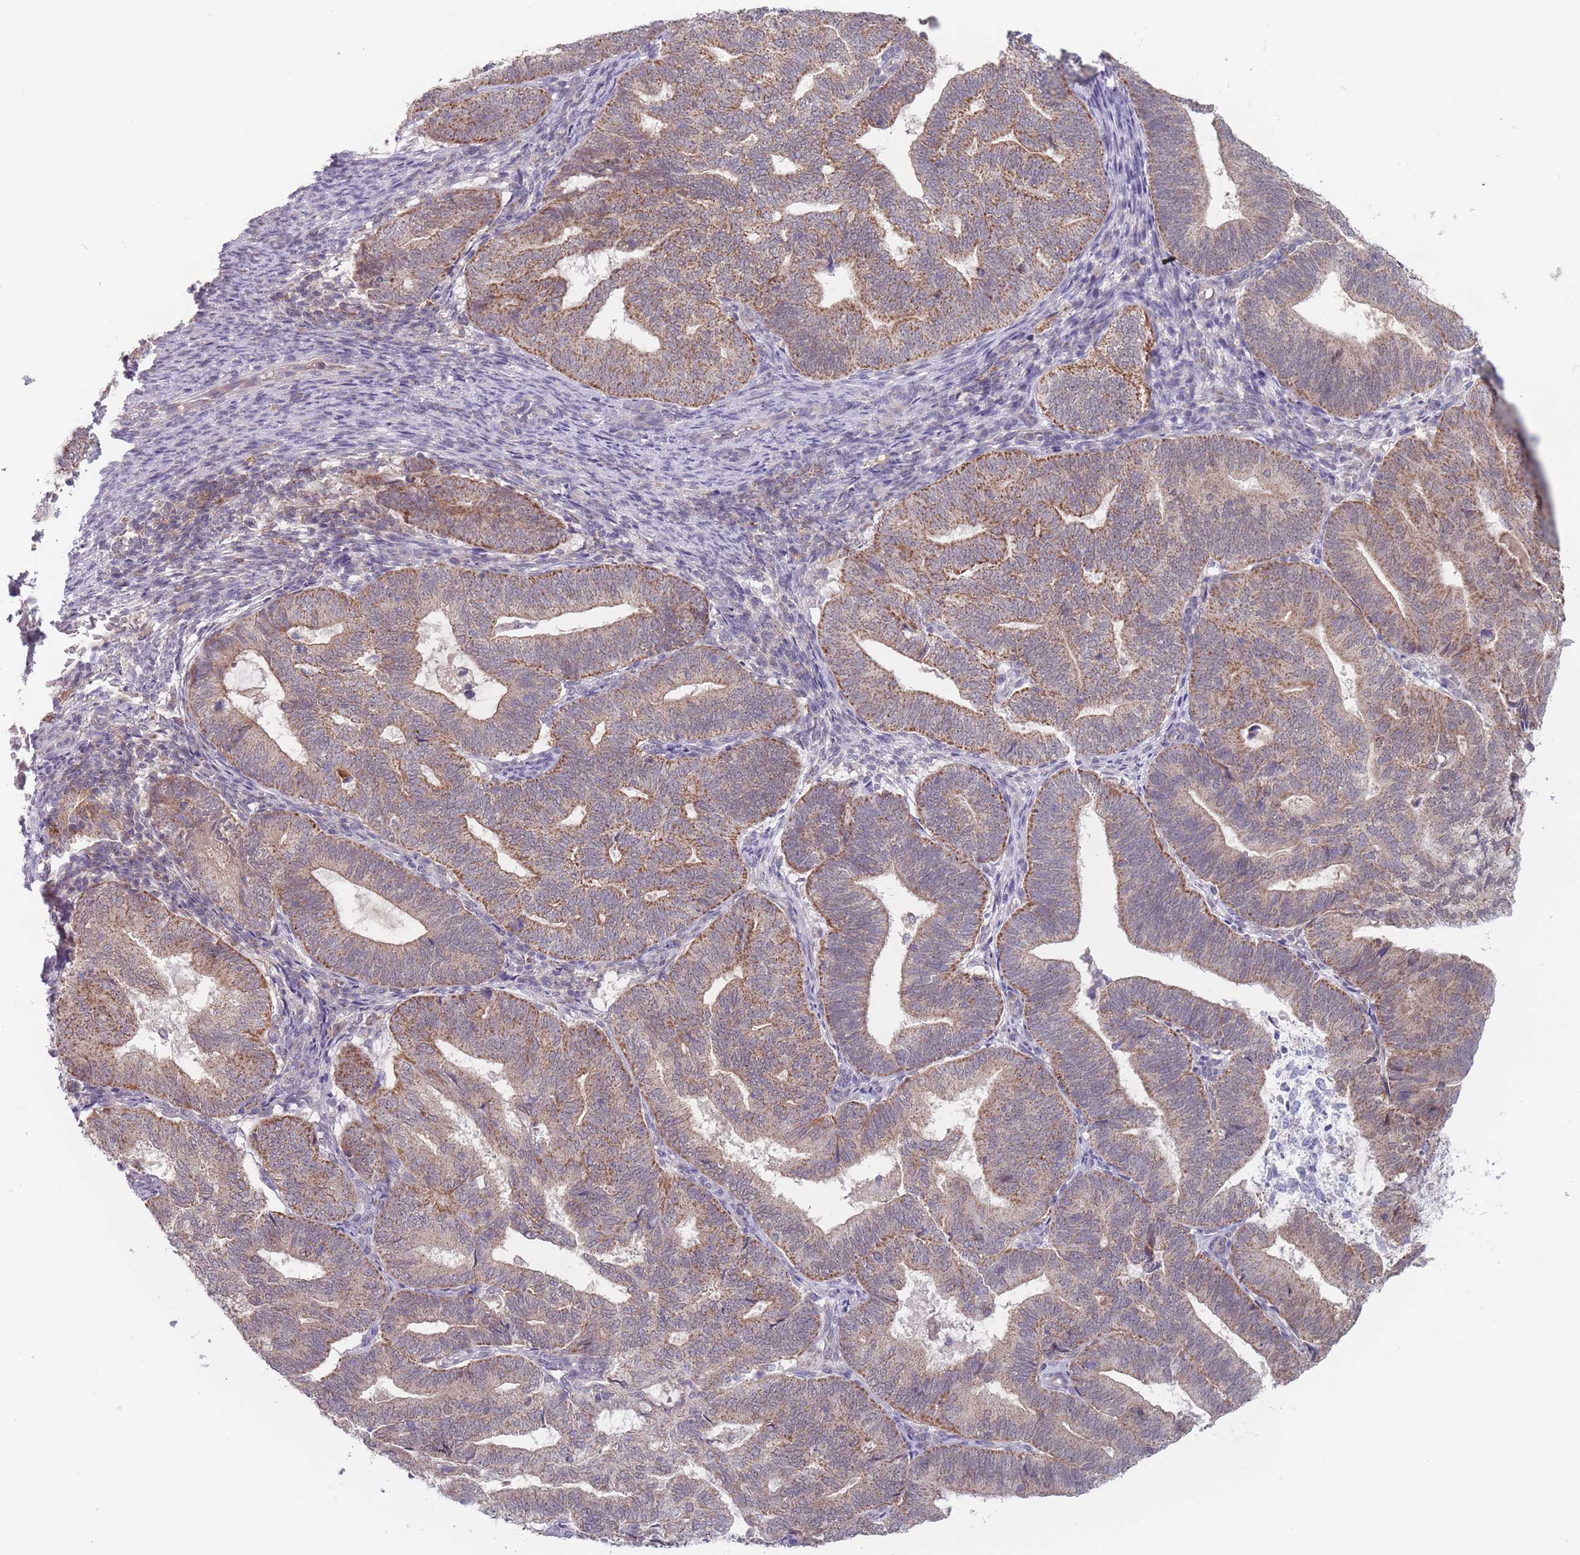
{"staining": {"intensity": "moderate", "quantity": ">75%", "location": "cytoplasmic/membranous"}, "tissue": "endometrial cancer", "cell_type": "Tumor cells", "image_type": "cancer", "snomed": [{"axis": "morphology", "description": "Adenocarcinoma, NOS"}, {"axis": "topography", "description": "Endometrium"}], "caption": "Human endometrial adenocarcinoma stained with a brown dye shows moderate cytoplasmic/membranous positive staining in approximately >75% of tumor cells.", "gene": "PEX7", "patient": {"sex": "female", "age": 70}}